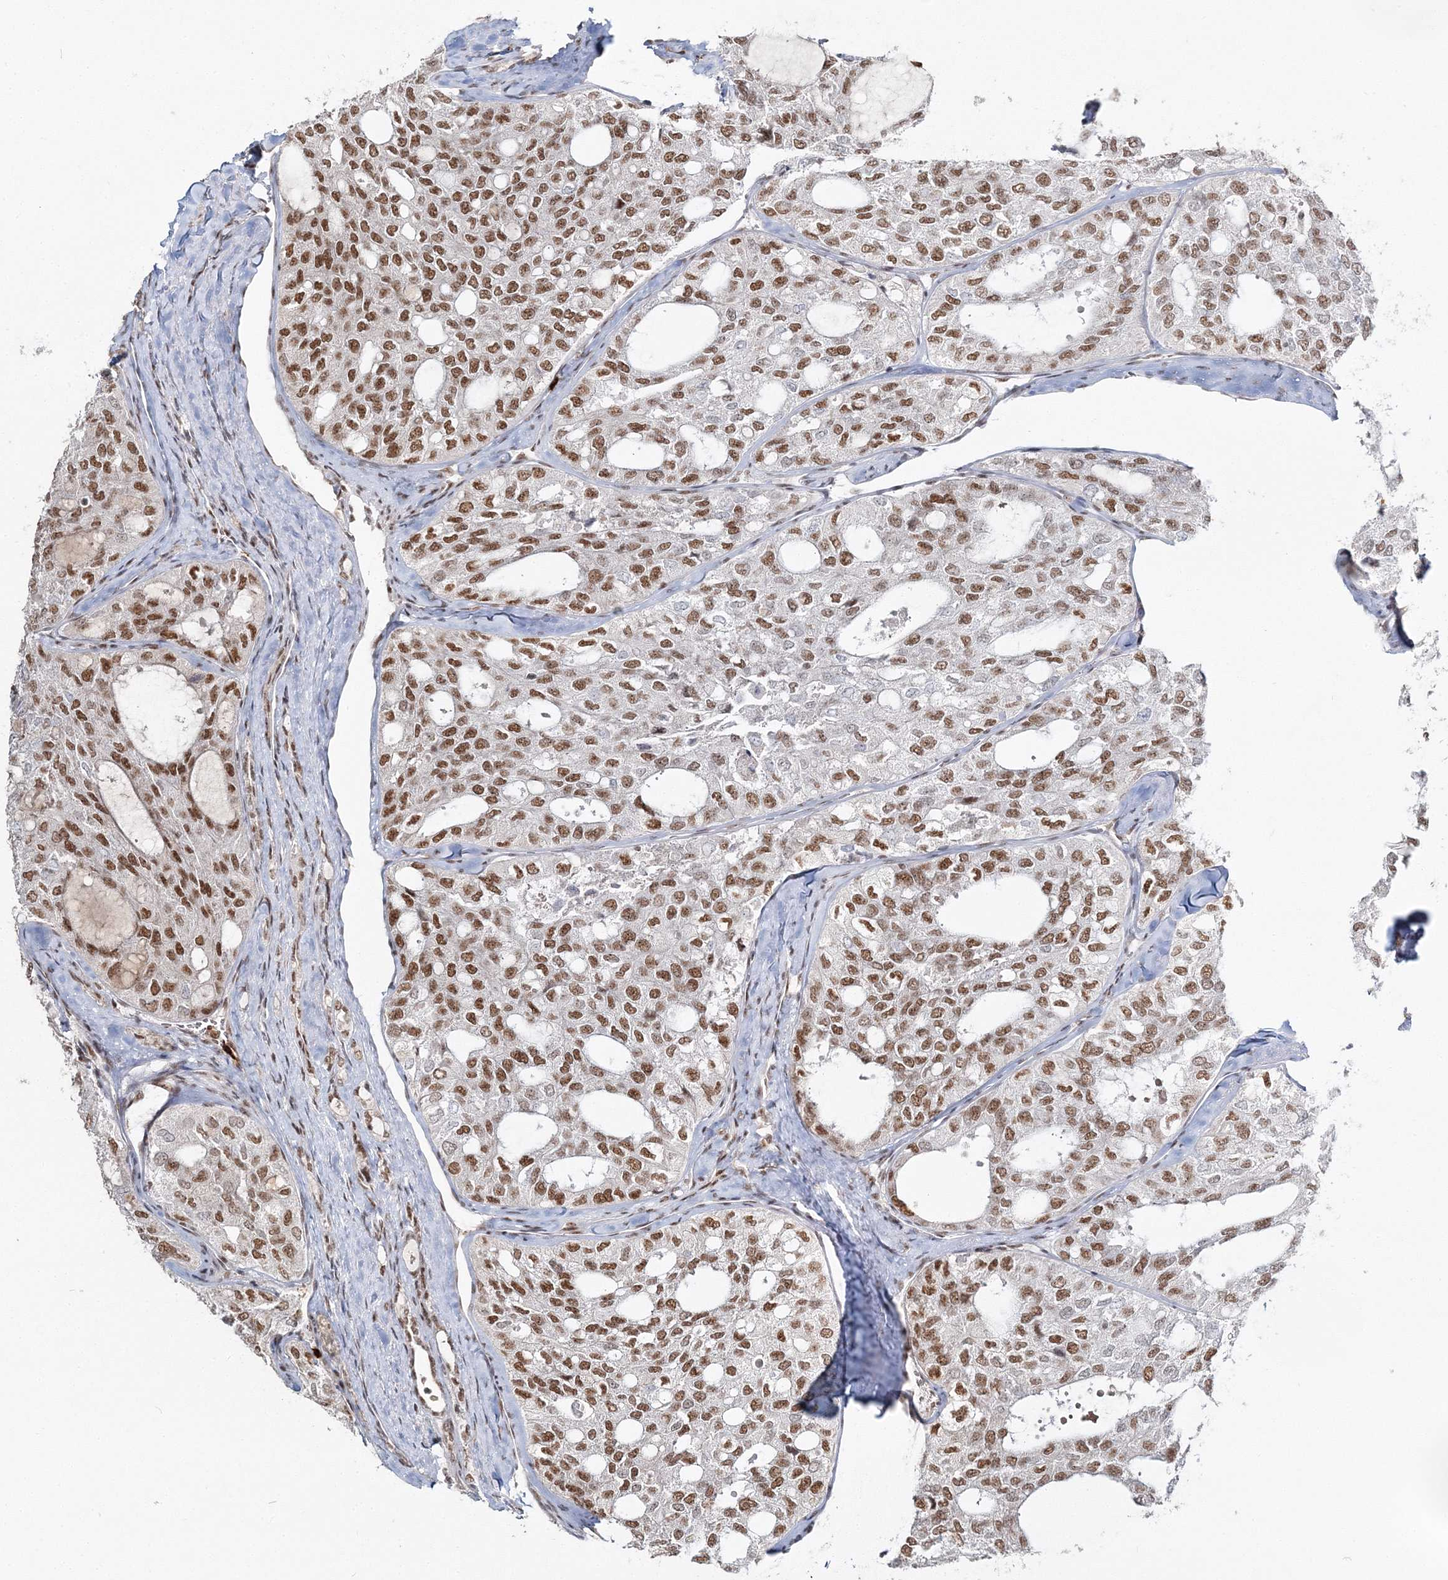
{"staining": {"intensity": "moderate", "quantity": ">75%", "location": "nuclear"}, "tissue": "thyroid cancer", "cell_type": "Tumor cells", "image_type": "cancer", "snomed": [{"axis": "morphology", "description": "Follicular adenoma carcinoma, NOS"}, {"axis": "topography", "description": "Thyroid gland"}], "caption": "Immunohistochemistry of human follicular adenoma carcinoma (thyroid) displays medium levels of moderate nuclear positivity in approximately >75% of tumor cells.", "gene": "QRICH1", "patient": {"sex": "male", "age": 75}}